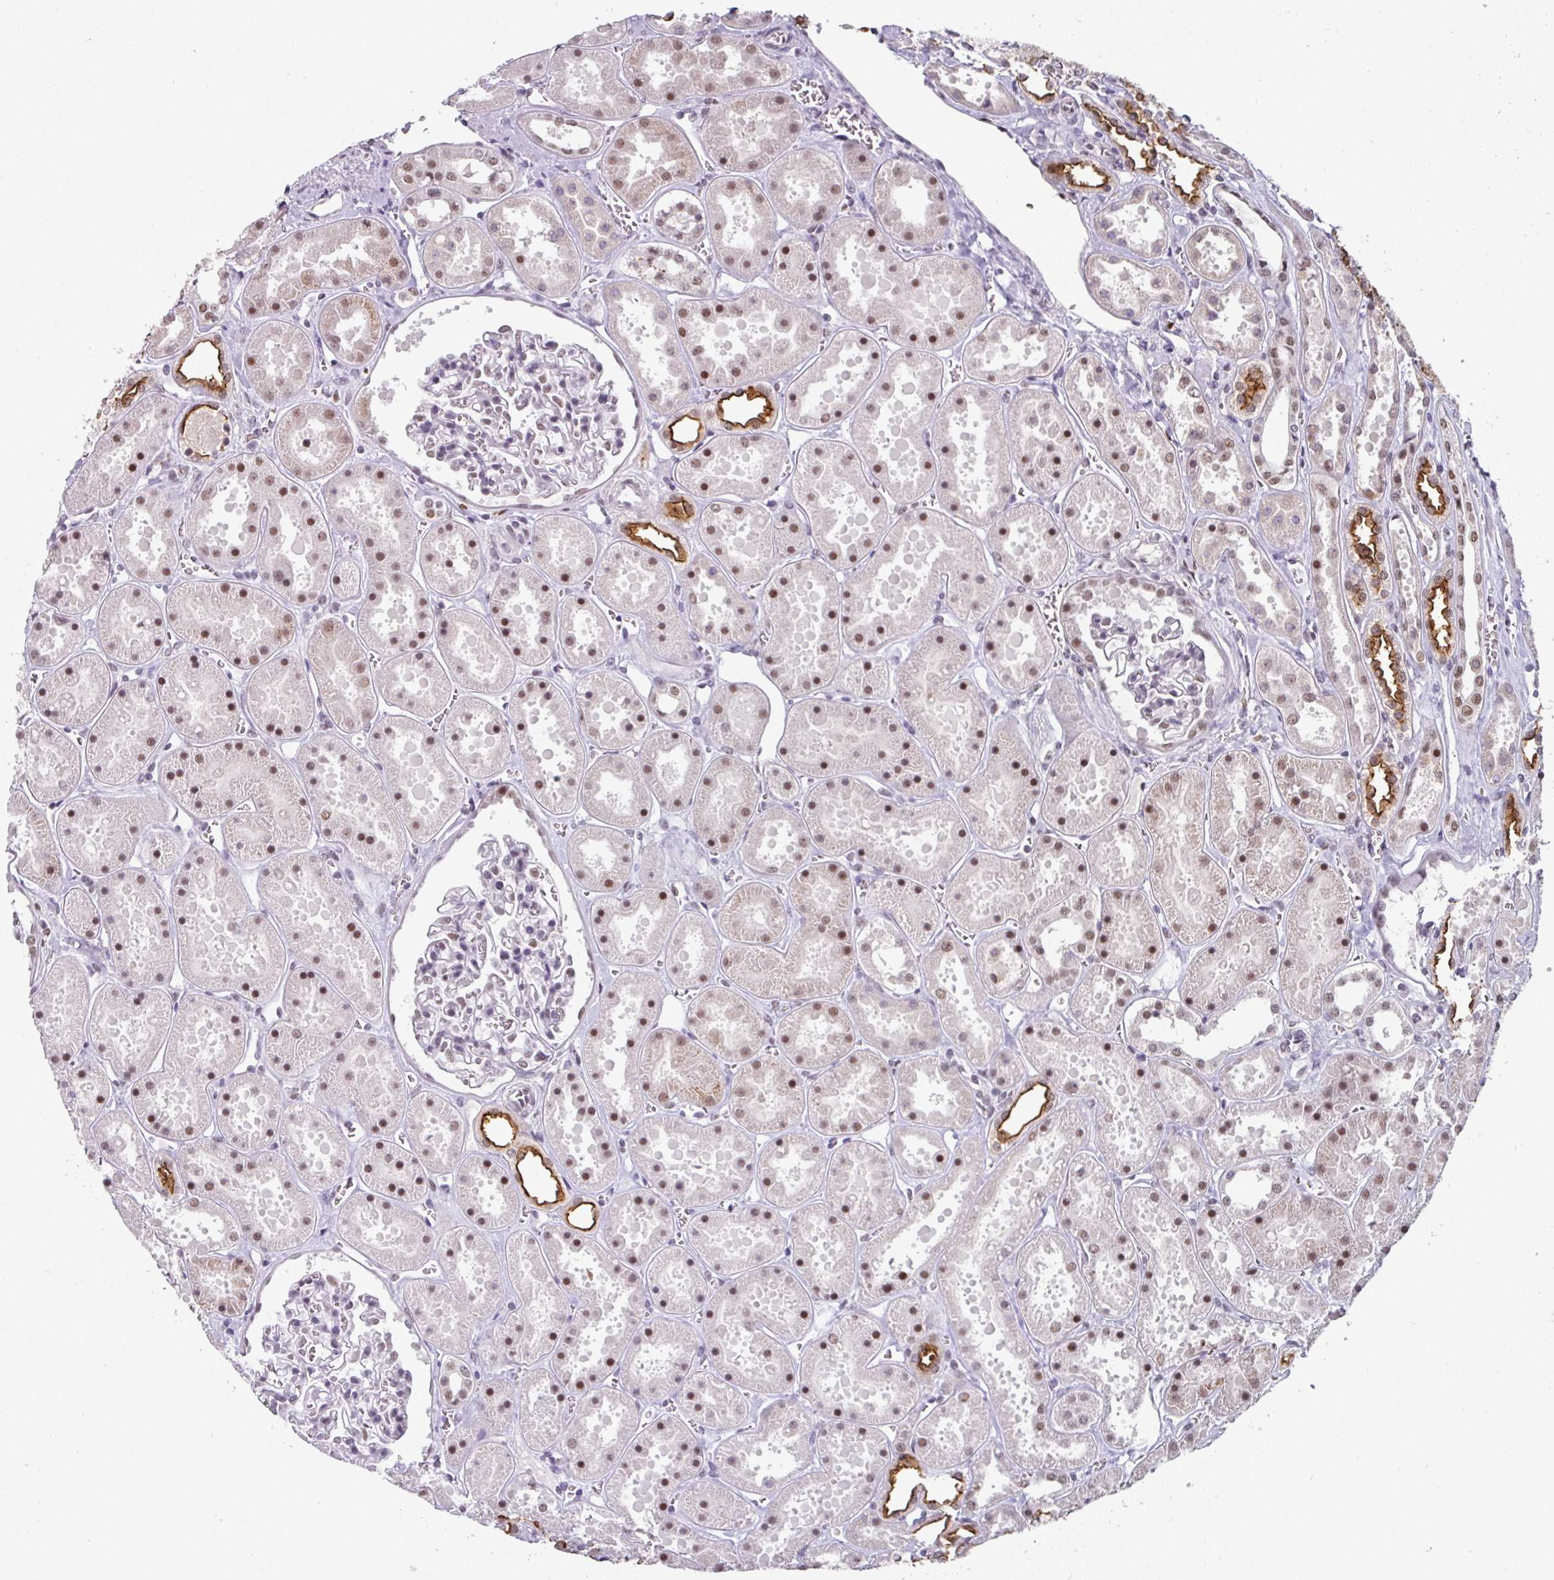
{"staining": {"intensity": "moderate", "quantity": "25%-75%", "location": "nuclear"}, "tissue": "kidney", "cell_type": "Cells in glomeruli", "image_type": "normal", "snomed": [{"axis": "morphology", "description": "Normal tissue, NOS"}, {"axis": "topography", "description": "Kidney"}], "caption": "Immunohistochemistry (IHC) image of normal kidney: kidney stained using immunohistochemistry (IHC) reveals medium levels of moderate protein expression localized specifically in the nuclear of cells in glomeruli, appearing as a nuclear brown color.", "gene": "ENSG00000283782", "patient": {"sex": "female", "age": 41}}